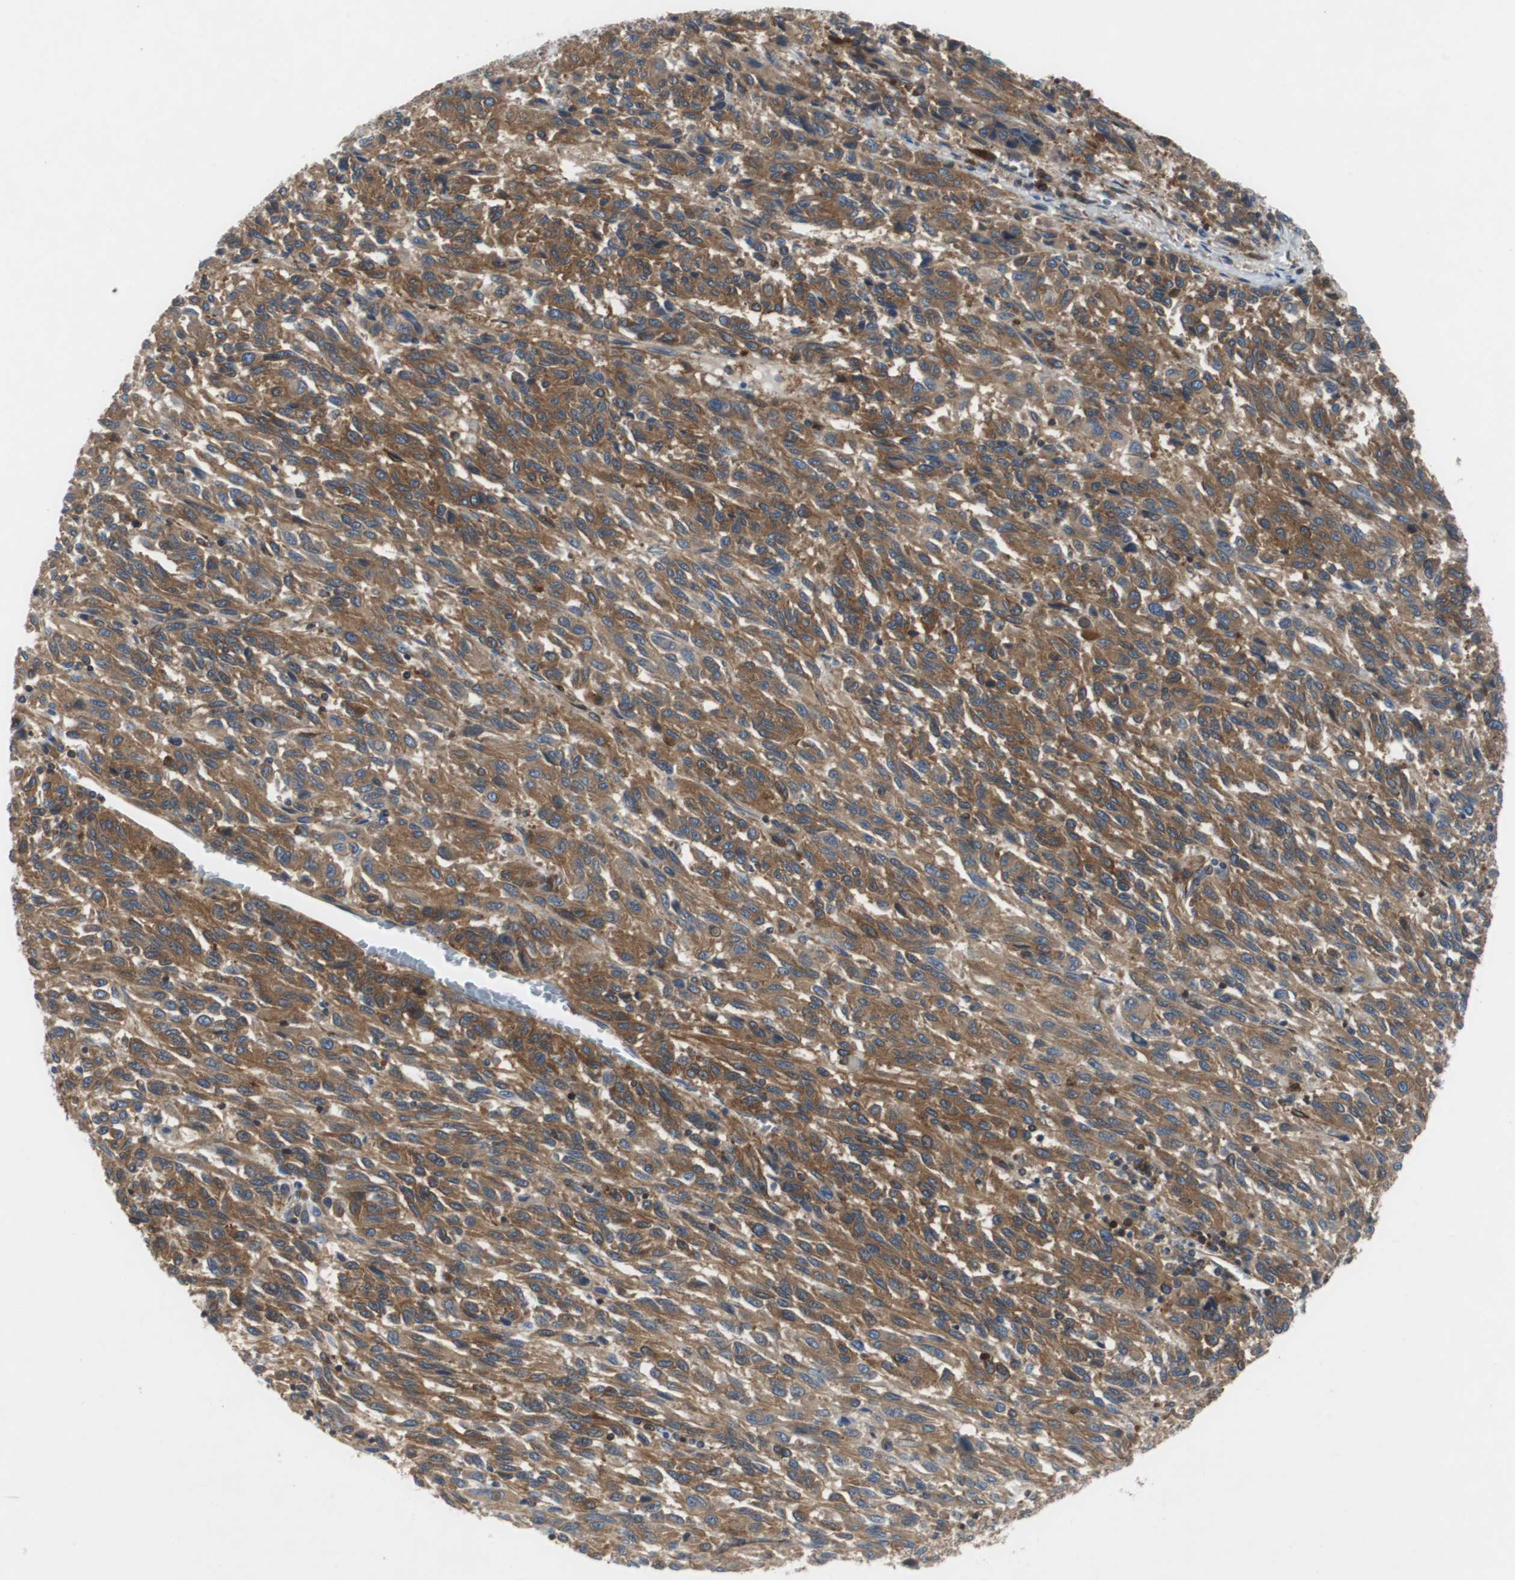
{"staining": {"intensity": "strong", "quantity": ">75%", "location": "cytoplasmic/membranous"}, "tissue": "melanoma", "cell_type": "Tumor cells", "image_type": "cancer", "snomed": [{"axis": "morphology", "description": "Malignant melanoma, Metastatic site"}, {"axis": "topography", "description": "Lung"}], "caption": "Immunohistochemical staining of human melanoma shows strong cytoplasmic/membranous protein positivity in about >75% of tumor cells.", "gene": "GYS1", "patient": {"sex": "male", "age": 64}}